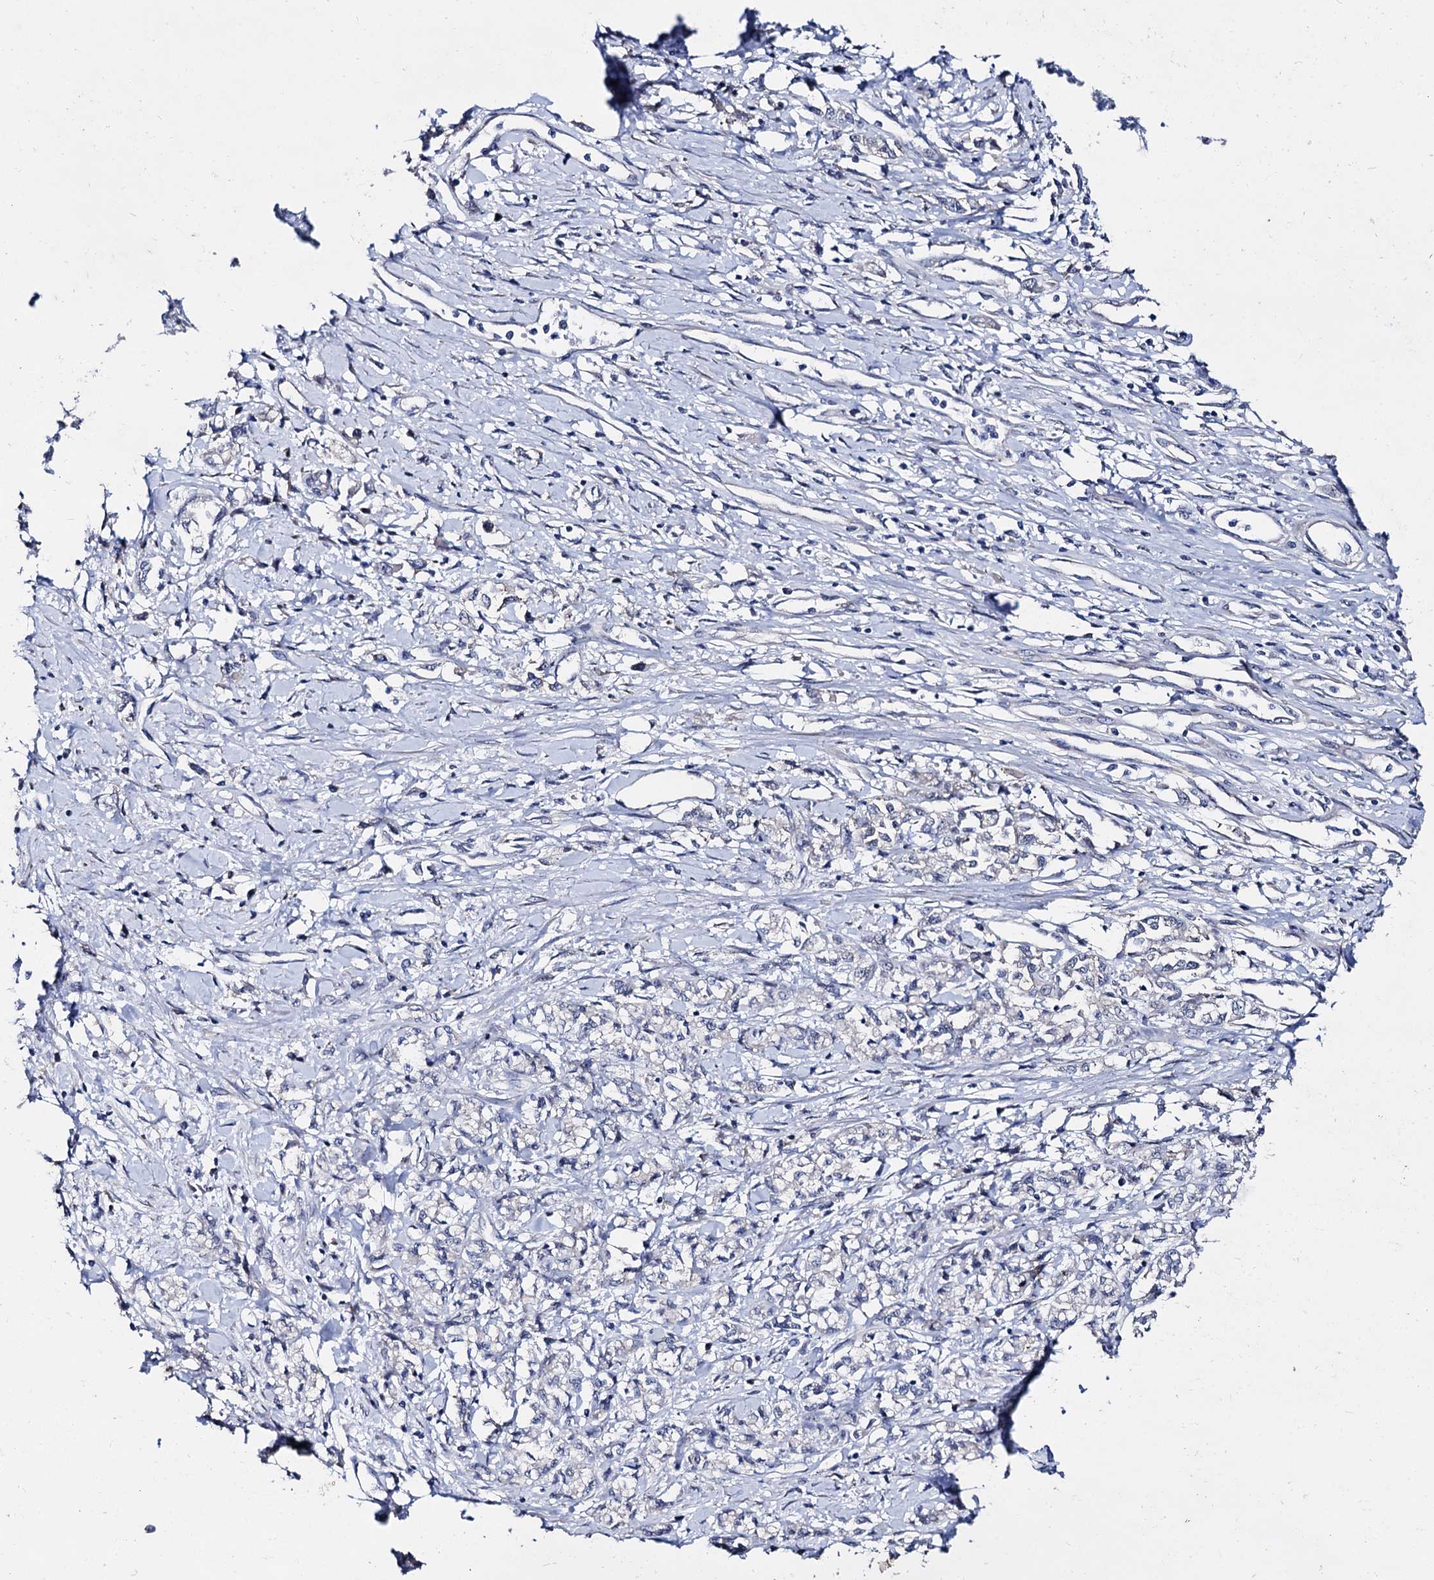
{"staining": {"intensity": "negative", "quantity": "none", "location": "none"}, "tissue": "stomach cancer", "cell_type": "Tumor cells", "image_type": "cancer", "snomed": [{"axis": "morphology", "description": "Adenocarcinoma, NOS"}, {"axis": "topography", "description": "Stomach"}], "caption": "Photomicrograph shows no protein staining in tumor cells of stomach adenocarcinoma tissue.", "gene": "CAPRIN2", "patient": {"sex": "female", "age": 76}}